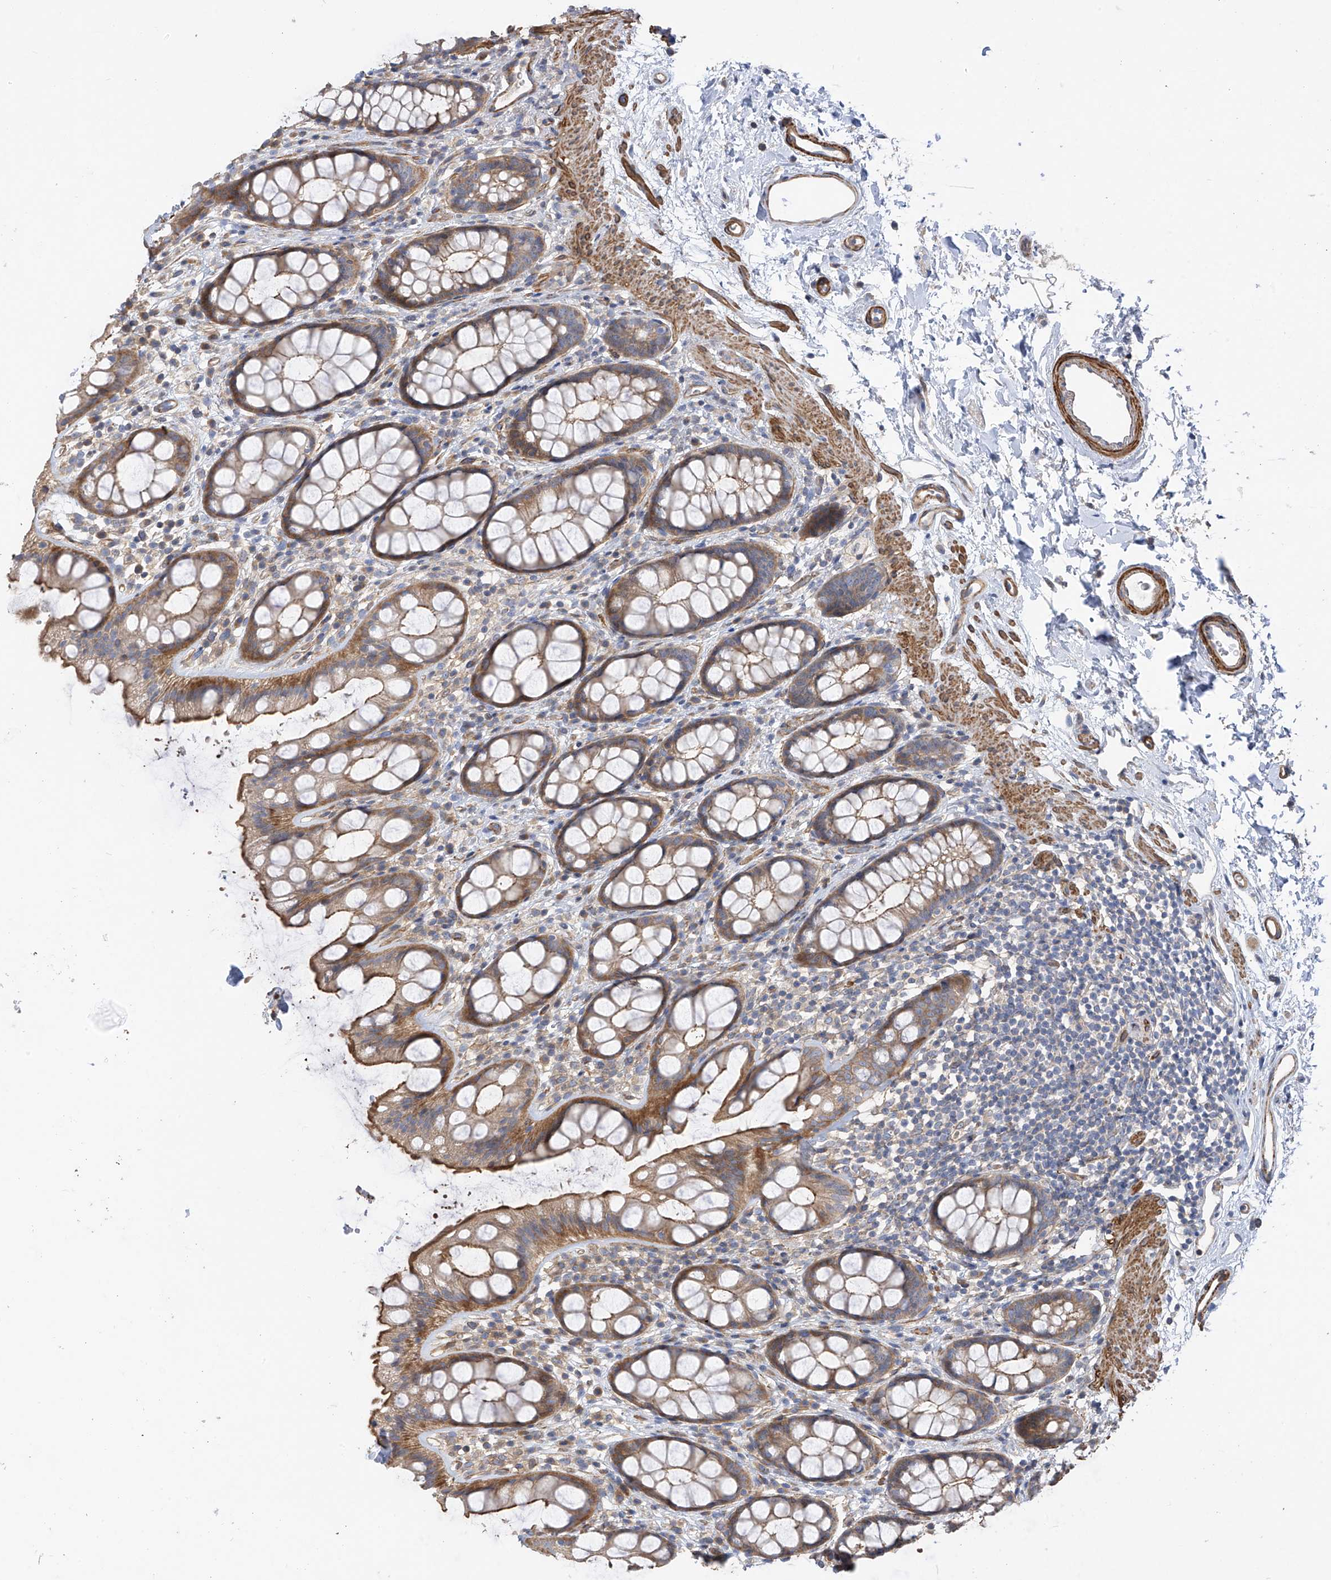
{"staining": {"intensity": "moderate", "quantity": "25%-75%", "location": "cytoplasmic/membranous"}, "tissue": "rectum", "cell_type": "Glandular cells", "image_type": "normal", "snomed": [{"axis": "morphology", "description": "Normal tissue, NOS"}, {"axis": "topography", "description": "Rectum"}], "caption": "Approximately 25%-75% of glandular cells in benign rectum demonstrate moderate cytoplasmic/membranous protein staining as visualized by brown immunohistochemical staining.", "gene": "SLC43A3", "patient": {"sex": "female", "age": 65}}